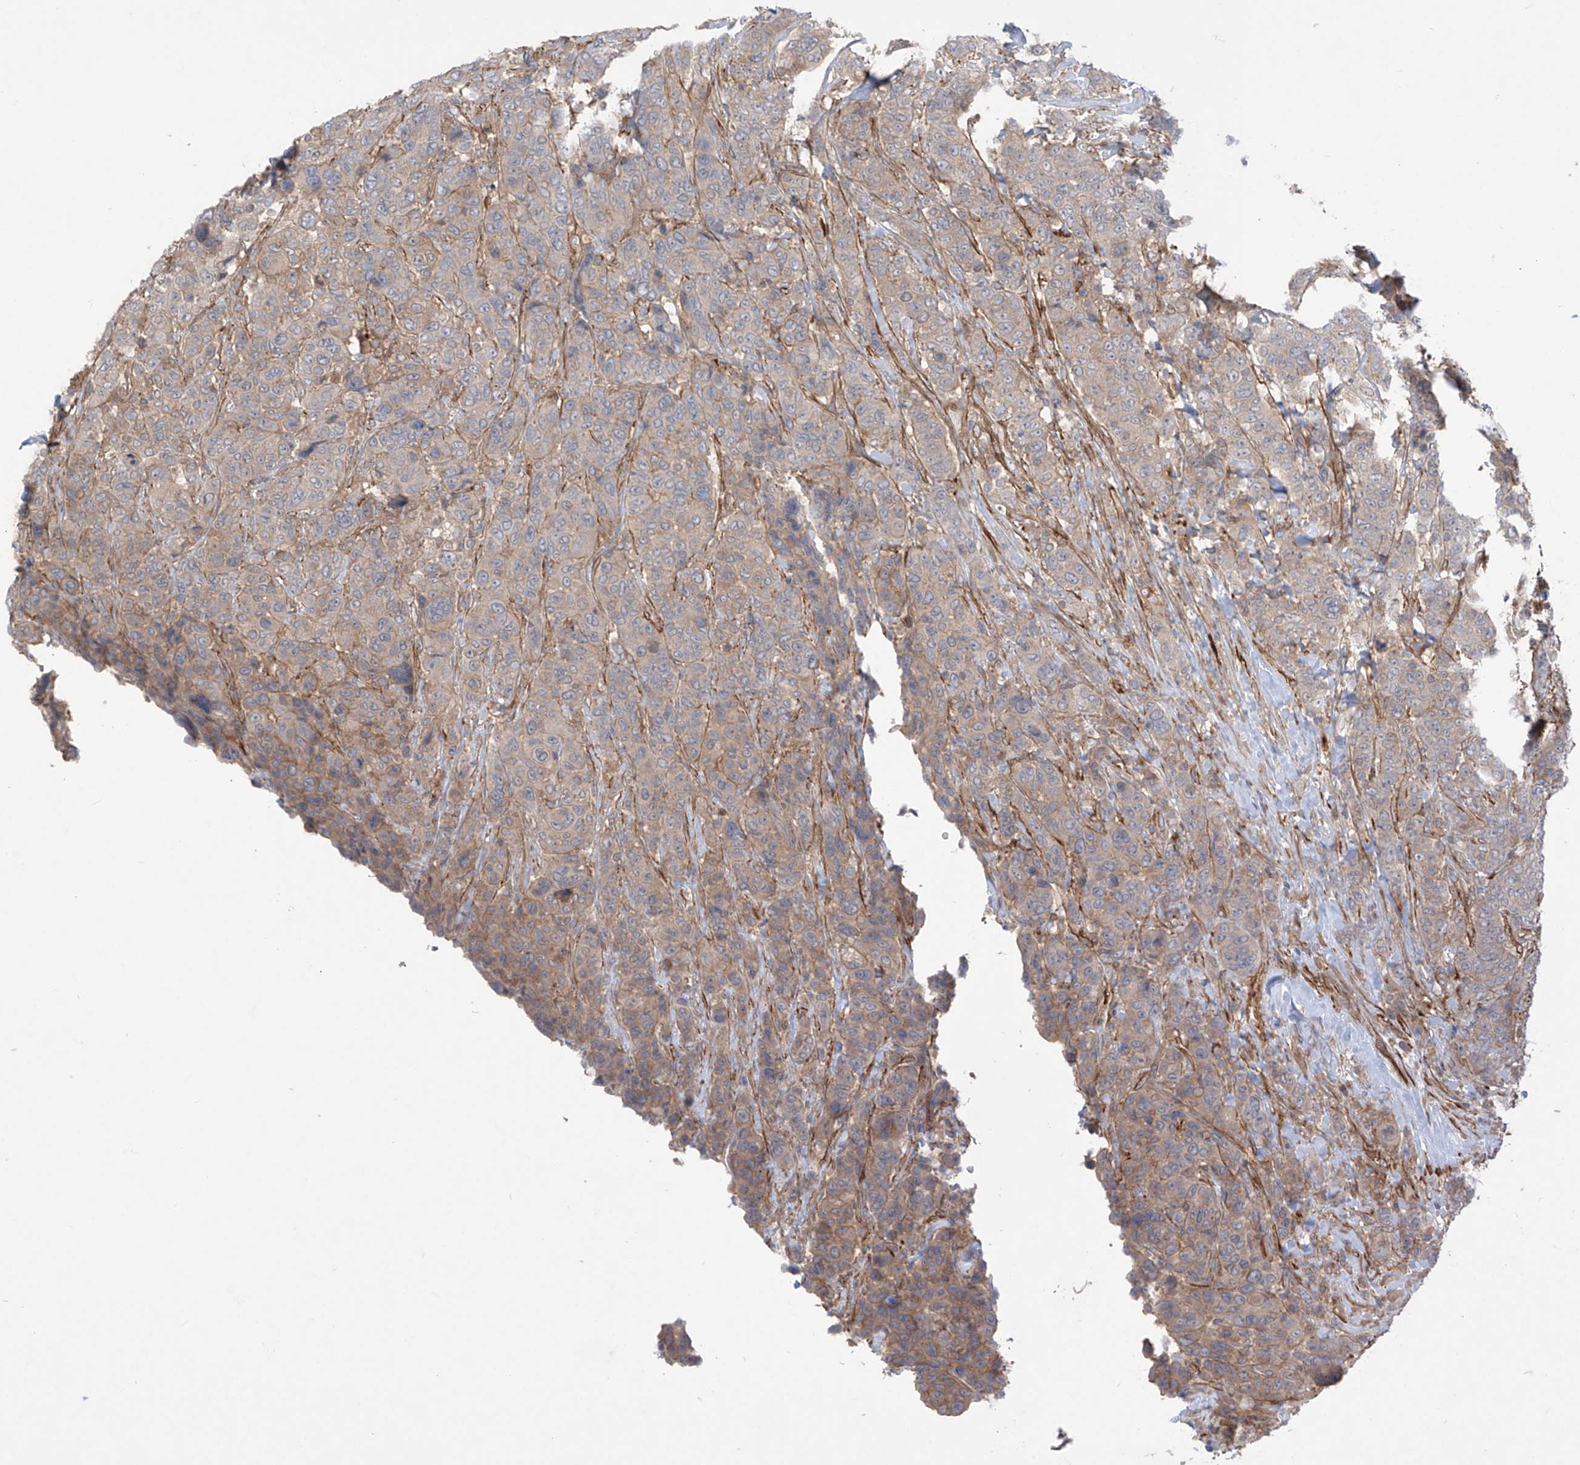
{"staining": {"intensity": "weak", "quantity": ">75%", "location": "cytoplasmic/membranous"}, "tissue": "breast cancer", "cell_type": "Tumor cells", "image_type": "cancer", "snomed": [{"axis": "morphology", "description": "Duct carcinoma"}, {"axis": "topography", "description": "Breast"}], "caption": "Human breast cancer stained with a brown dye demonstrates weak cytoplasmic/membranous positive positivity in about >75% of tumor cells.", "gene": "TRMU", "patient": {"sex": "female", "age": 37}}